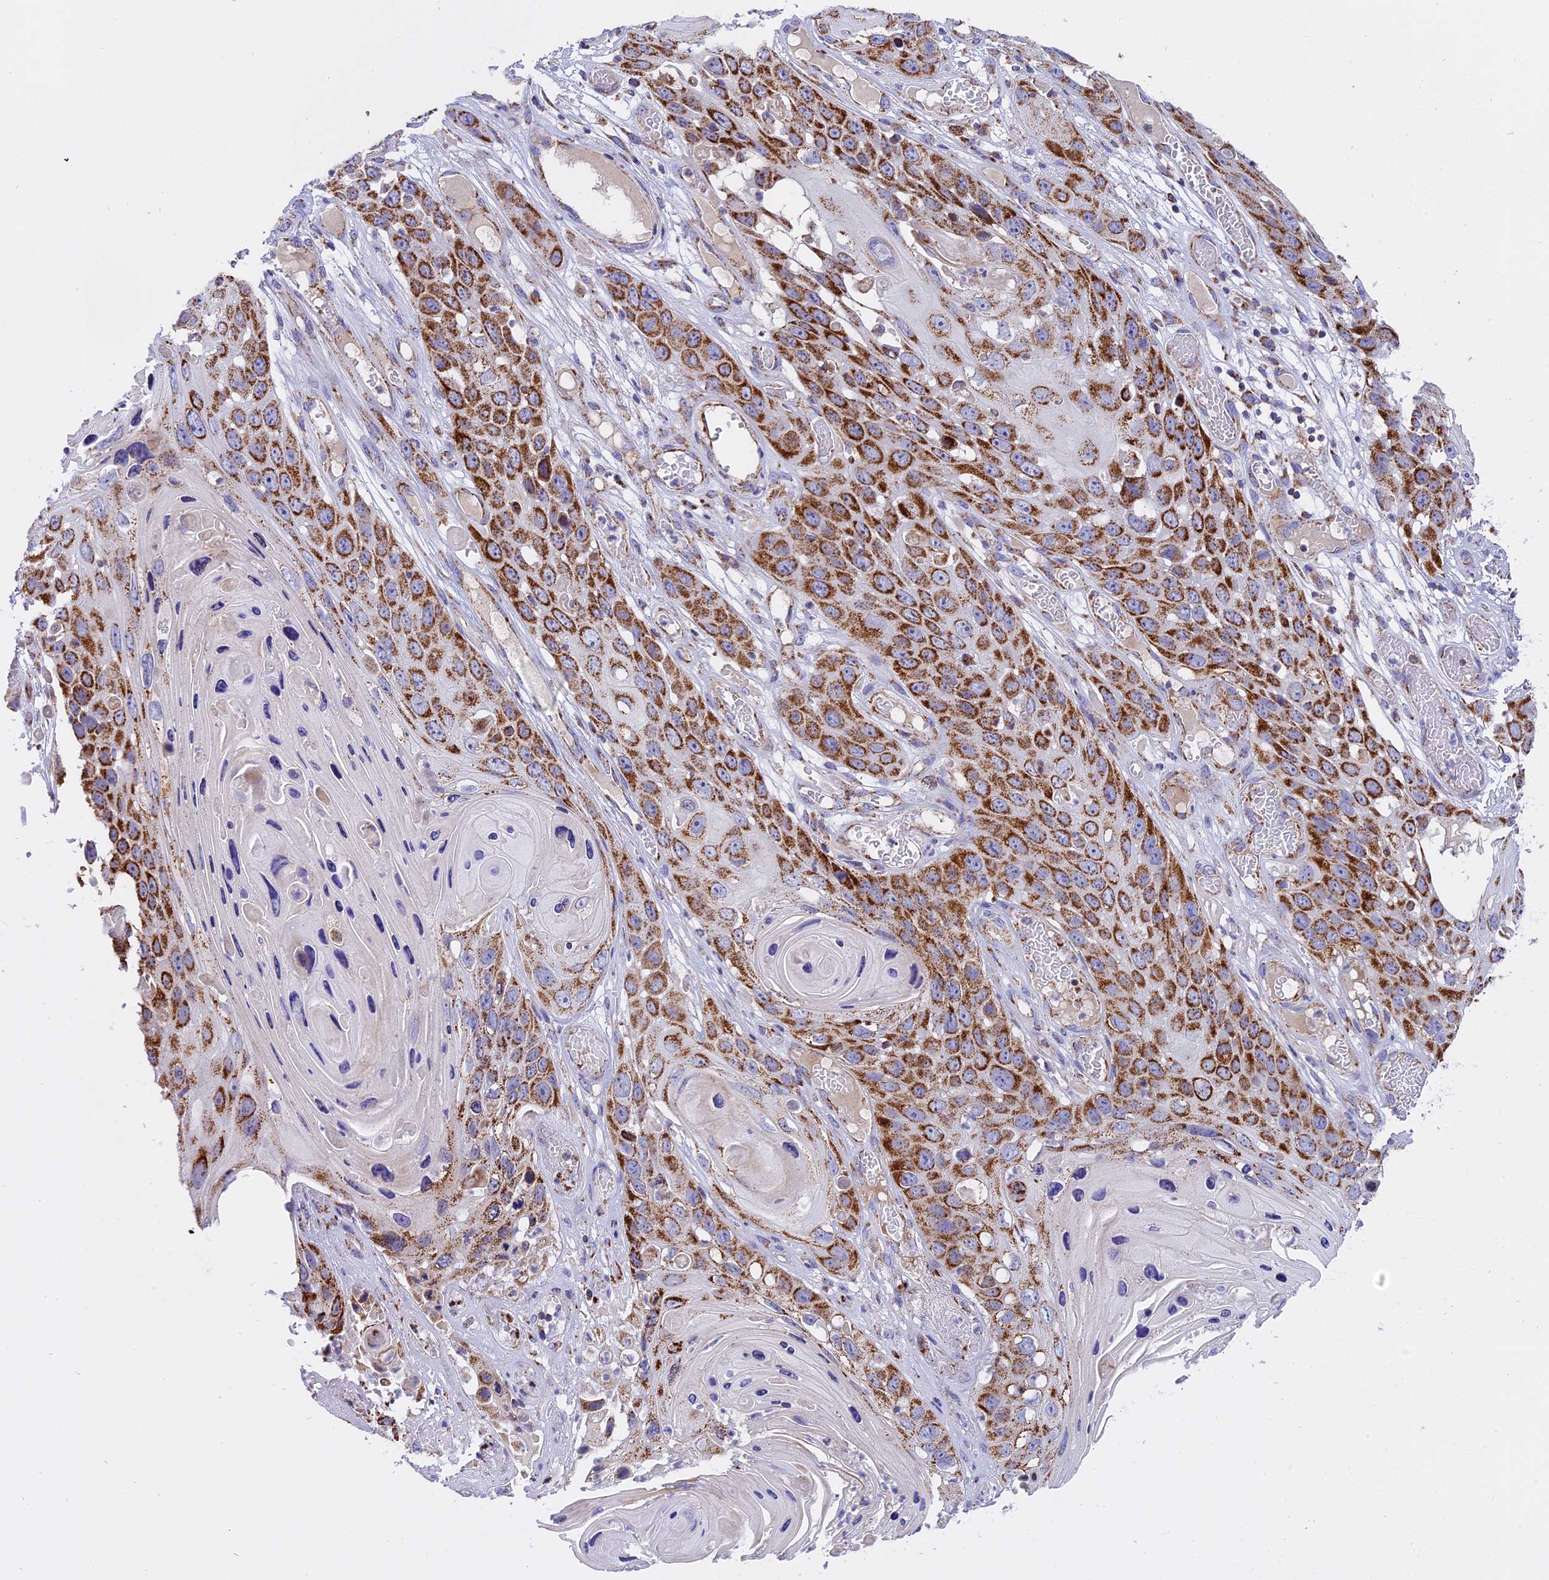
{"staining": {"intensity": "moderate", "quantity": ">75%", "location": "cytoplasmic/membranous"}, "tissue": "skin cancer", "cell_type": "Tumor cells", "image_type": "cancer", "snomed": [{"axis": "morphology", "description": "Squamous cell carcinoma, NOS"}, {"axis": "topography", "description": "Skin"}], "caption": "Approximately >75% of tumor cells in skin cancer exhibit moderate cytoplasmic/membranous protein staining as visualized by brown immunohistochemical staining.", "gene": "MRPS34", "patient": {"sex": "male", "age": 55}}